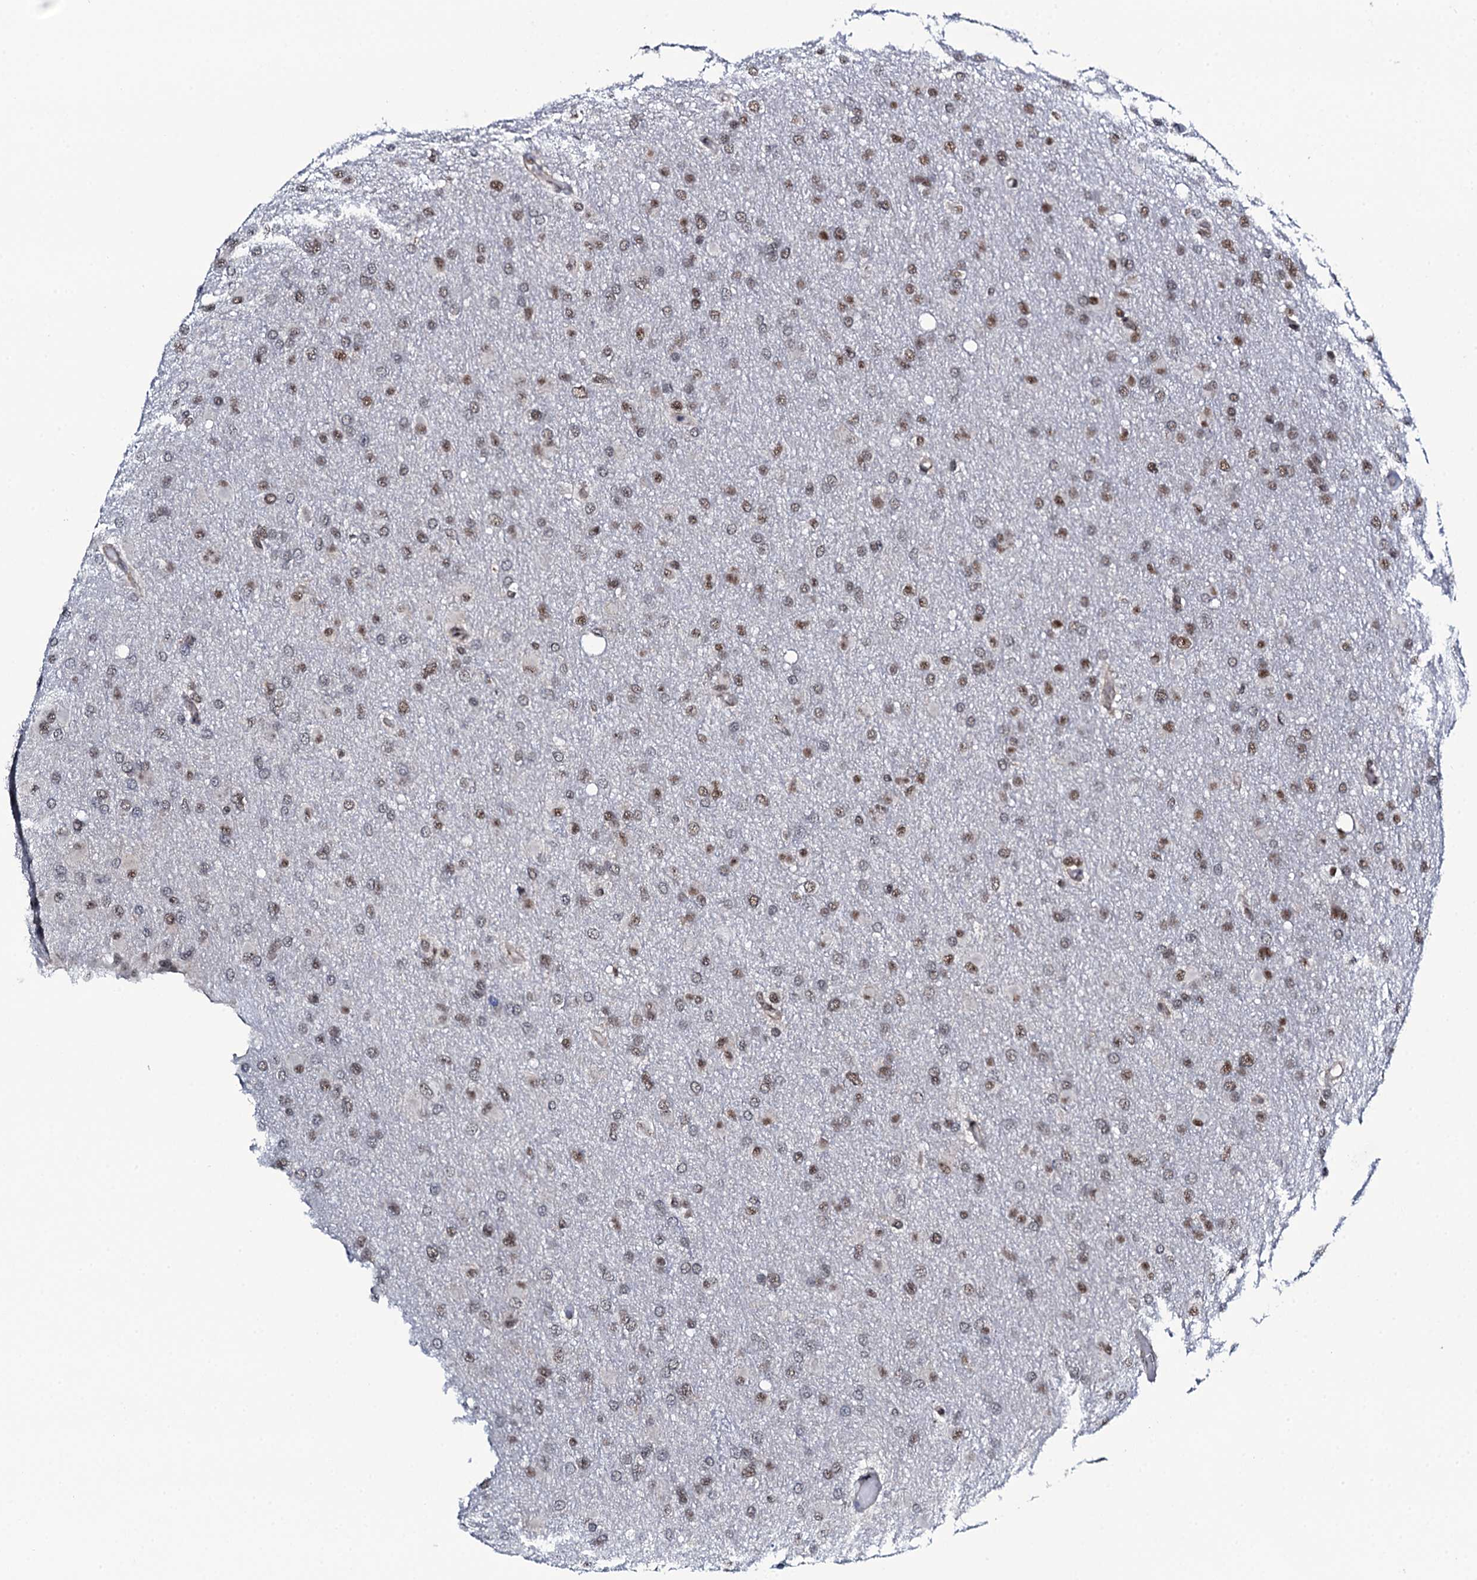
{"staining": {"intensity": "moderate", "quantity": ">75%", "location": "nuclear"}, "tissue": "glioma", "cell_type": "Tumor cells", "image_type": "cancer", "snomed": [{"axis": "morphology", "description": "Glioma, malignant, High grade"}, {"axis": "topography", "description": "Cerebral cortex"}], "caption": "Immunohistochemistry staining of malignant high-grade glioma, which demonstrates medium levels of moderate nuclear expression in approximately >75% of tumor cells indicating moderate nuclear protein positivity. The staining was performed using DAB (3,3'-diaminobenzidine) (brown) for protein detection and nuclei were counterstained in hematoxylin (blue).", "gene": "CWC15", "patient": {"sex": "female", "age": 36}}